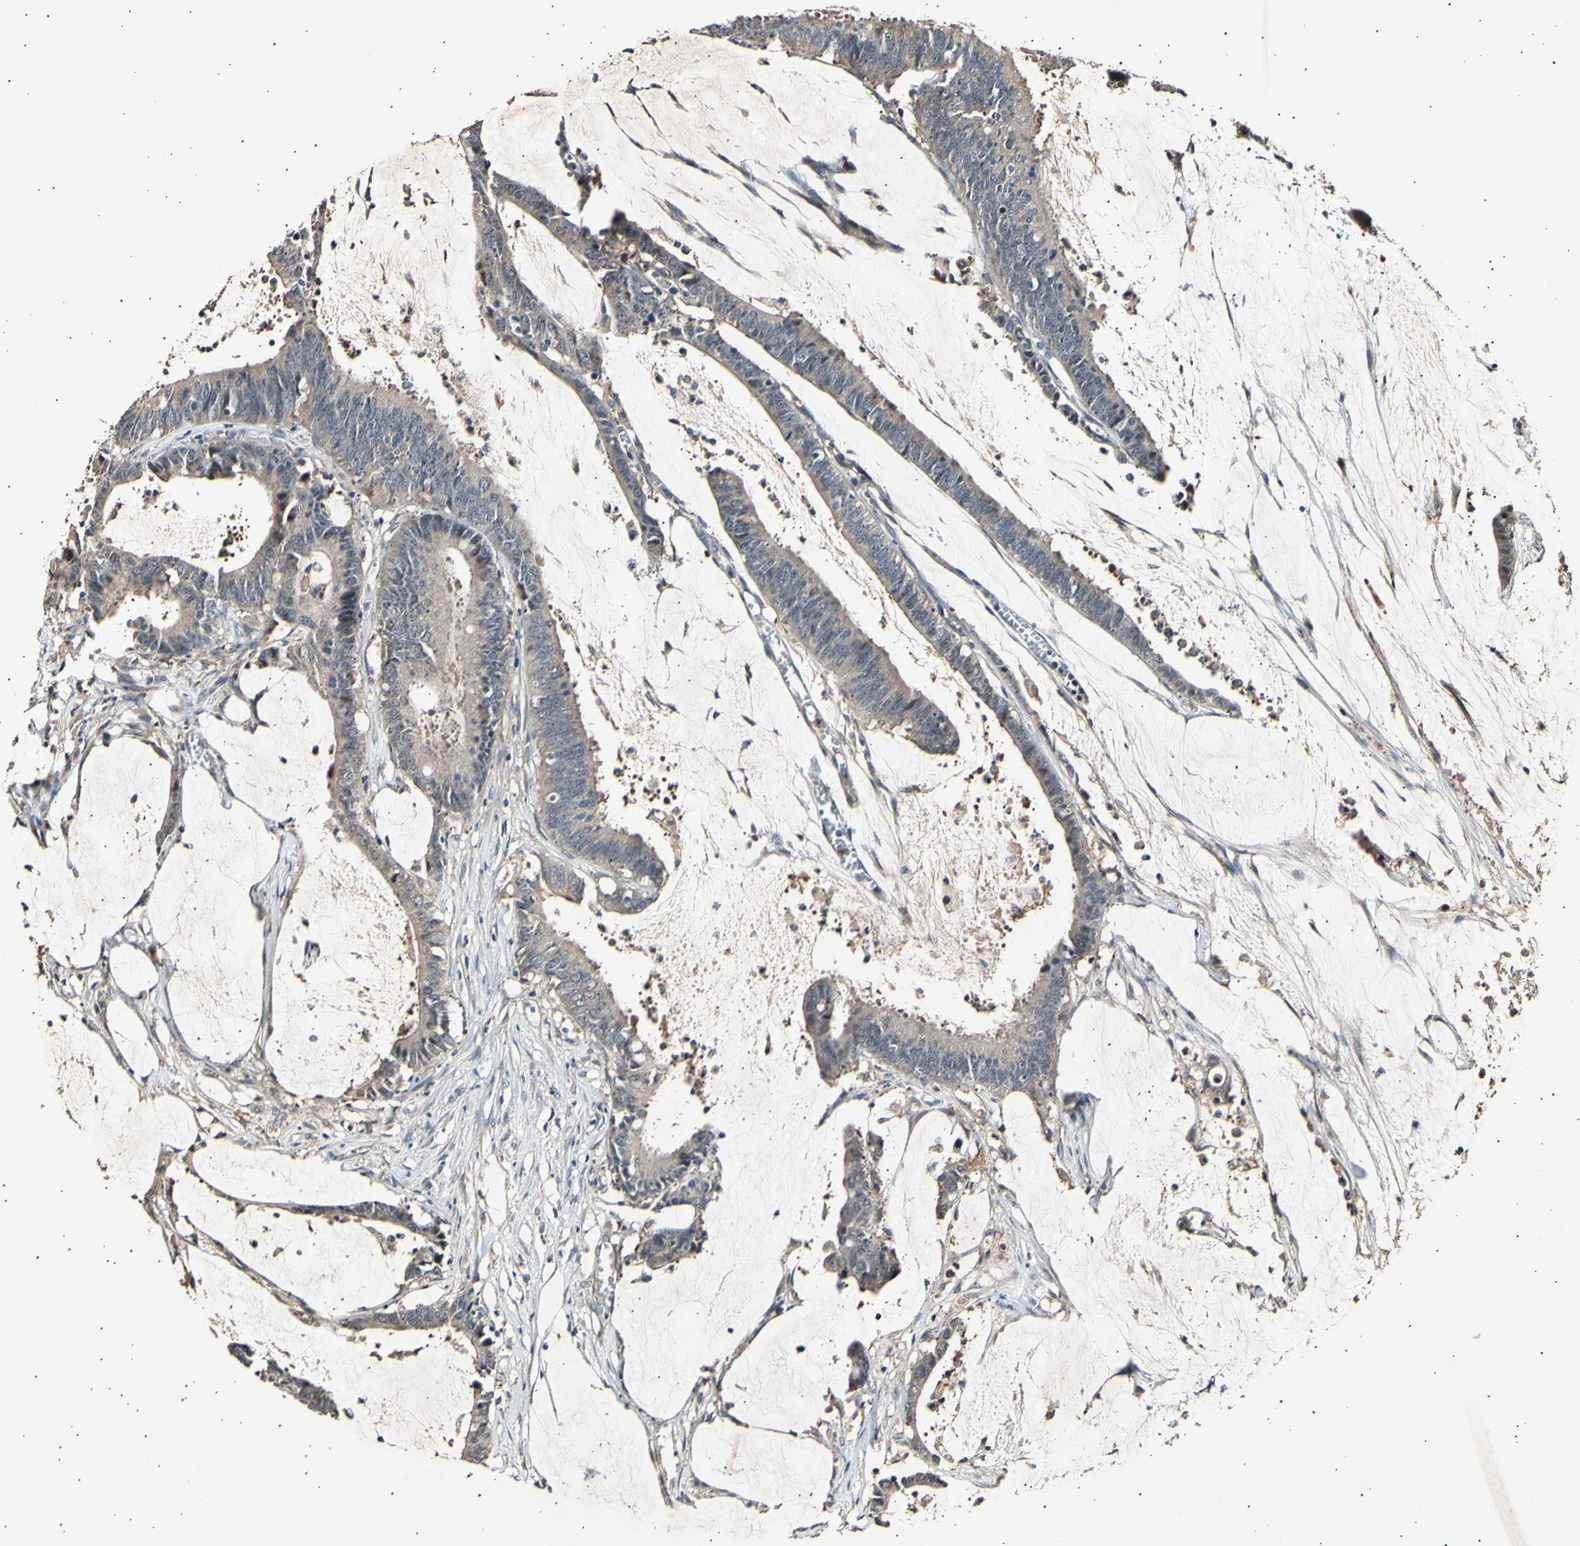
{"staining": {"intensity": "weak", "quantity": ">75%", "location": "cytoplasmic/membranous"}, "tissue": "colorectal cancer", "cell_type": "Tumor cells", "image_type": "cancer", "snomed": [{"axis": "morphology", "description": "Adenocarcinoma, NOS"}, {"axis": "topography", "description": "Rectum"}], "caption": "DAB immunohistochemical staining of human colorectal adenocarcinoma reveals weak cytoplasmic/membranous protein expression in approximately >75% of tumor cells.", "gene": "ADCY3", "patient": {"sex": "female", "age": 66}}